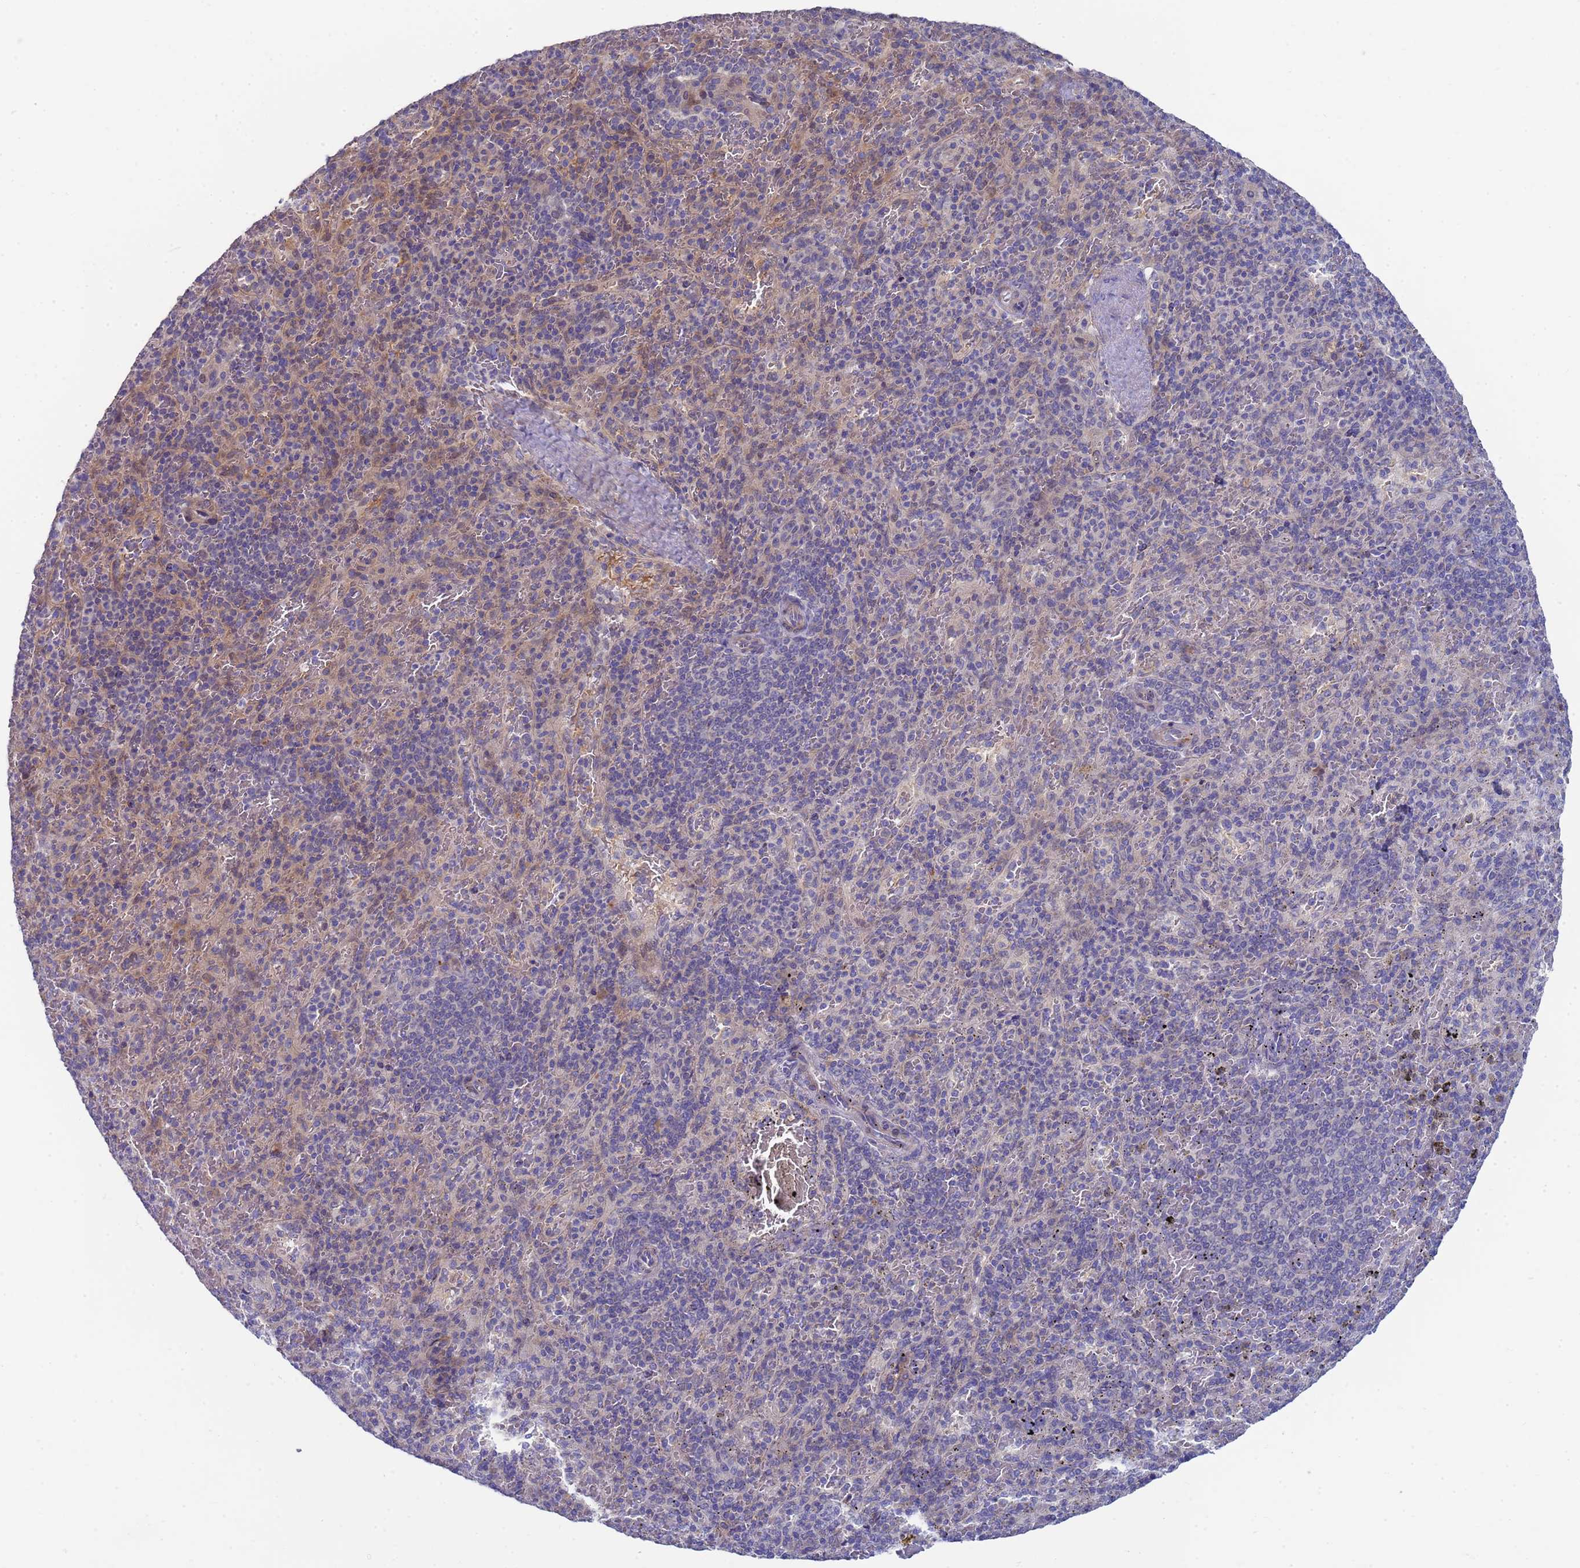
{"staining": {"intensity": "negative", "quantity": "none", "location": "none"}, "tissue": "spleen", "cell_type": "Cells in red pulp", "image_type": "normal", "snomed": [{"axis": "morphology", "description": "Normal tissue, NOS"}, {"axis": "topography", "description": "Spleen"}], "caption": "Immunohistochemistry (IHC) histopathology image of unremarkable spleen: human spleen stained with DAB reveals no significant protein positivity in cells in red pulp.", "gene": "ENOSF1", "patient": {"sex": "male", "age": 82}}